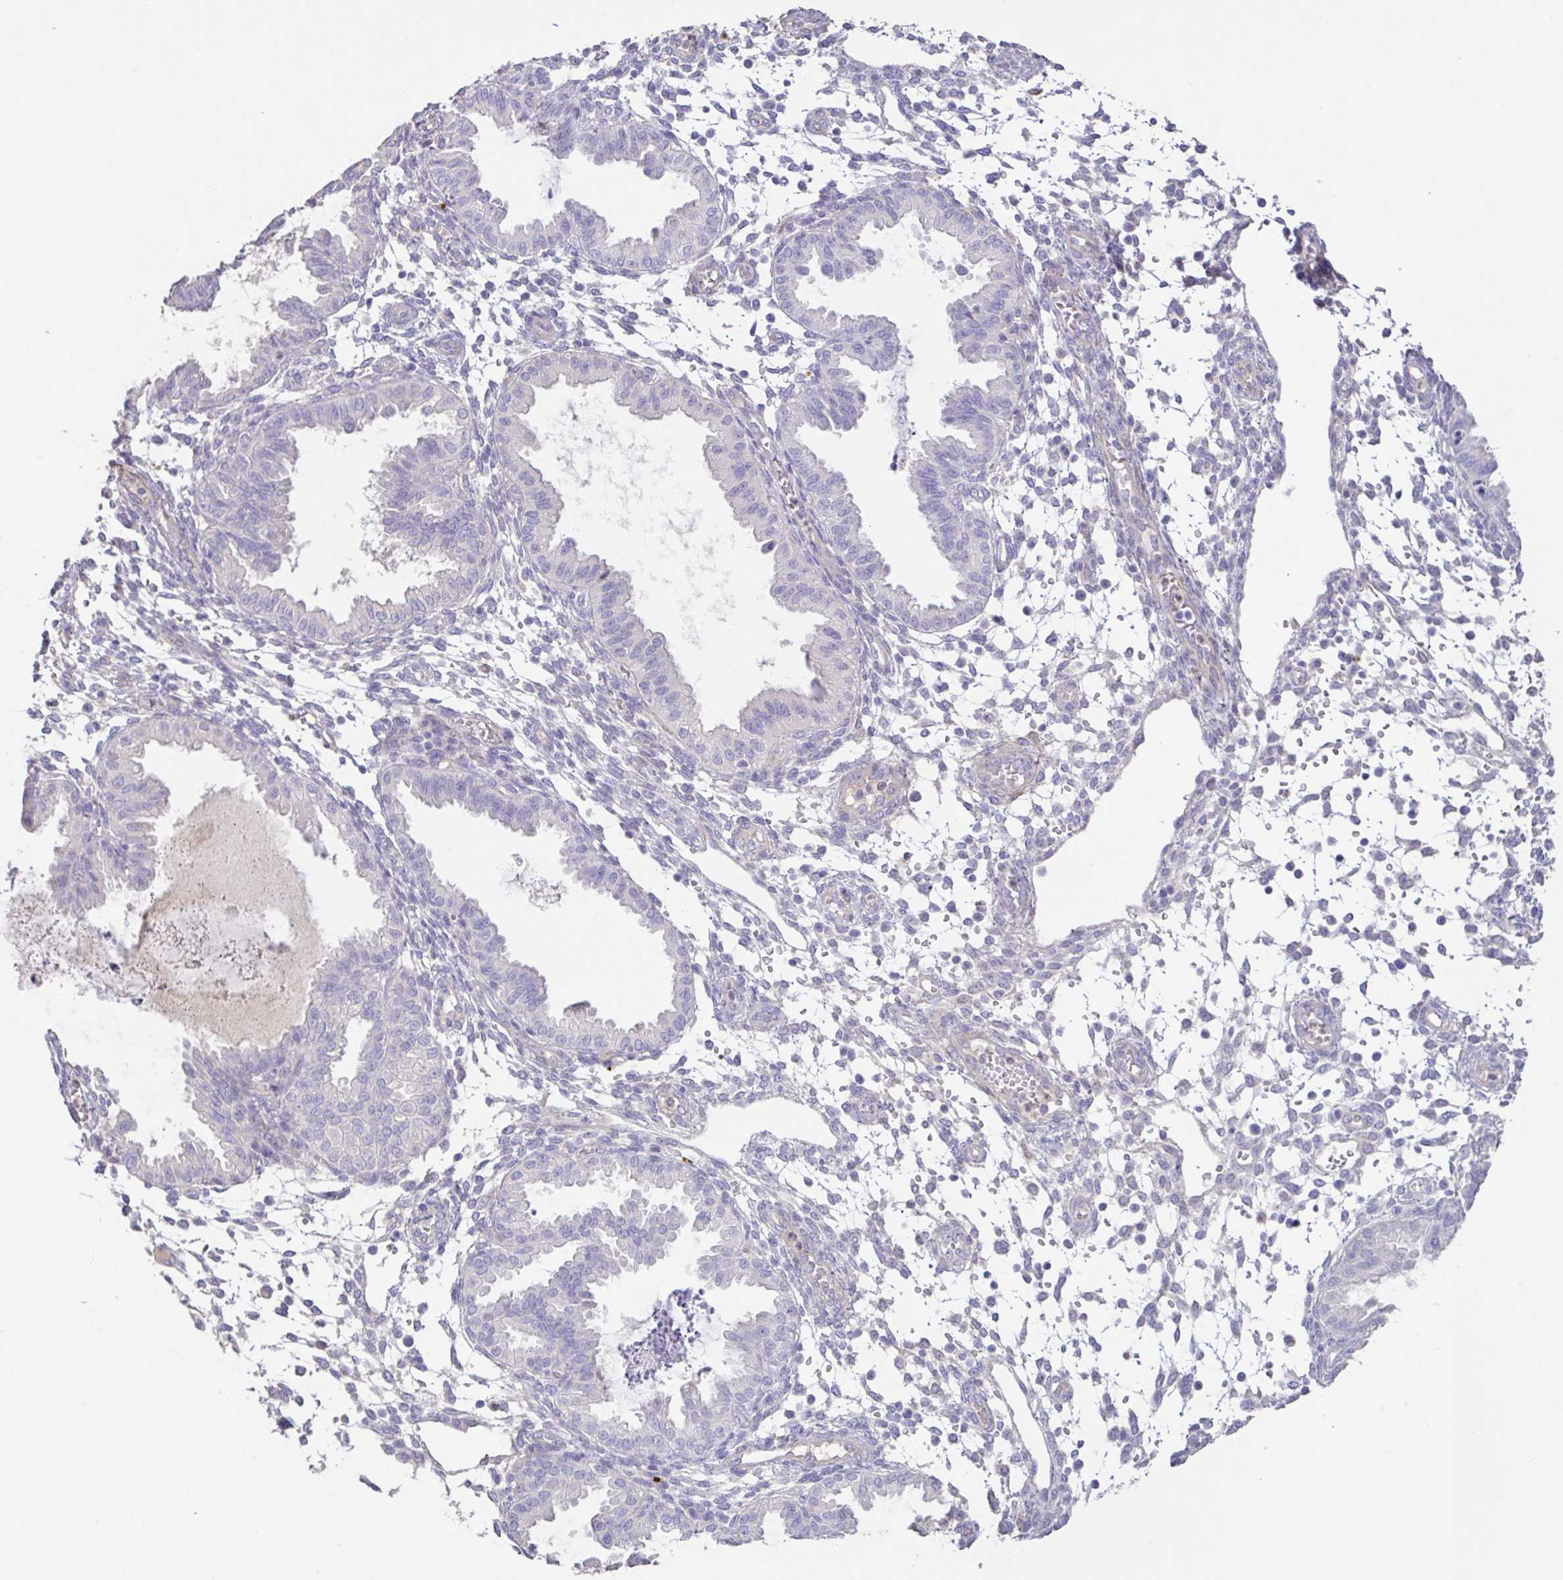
{"staining": {"intensity": "negative", "quantity": "none", "location": "none"}, "tissue": "endometrium", "cell_type": "Cells in endometrial stroma", "image_type": "normal", "snomed": [{"axis": "morphology", "description": "Normal tissue, NOS"}, {"axis": "topography", "description": "Endometrium"}], "caption": "IHC photomicrograph of normal endometrium stained for a protein (brown), which displays no staining in cells in endometrial stroma. (DAB (3,3'-diaminobenzidine) IHC with hematoxylin counter stain).", "gene": "PYGM", "patient": {"sex": "female", "age": 33}}